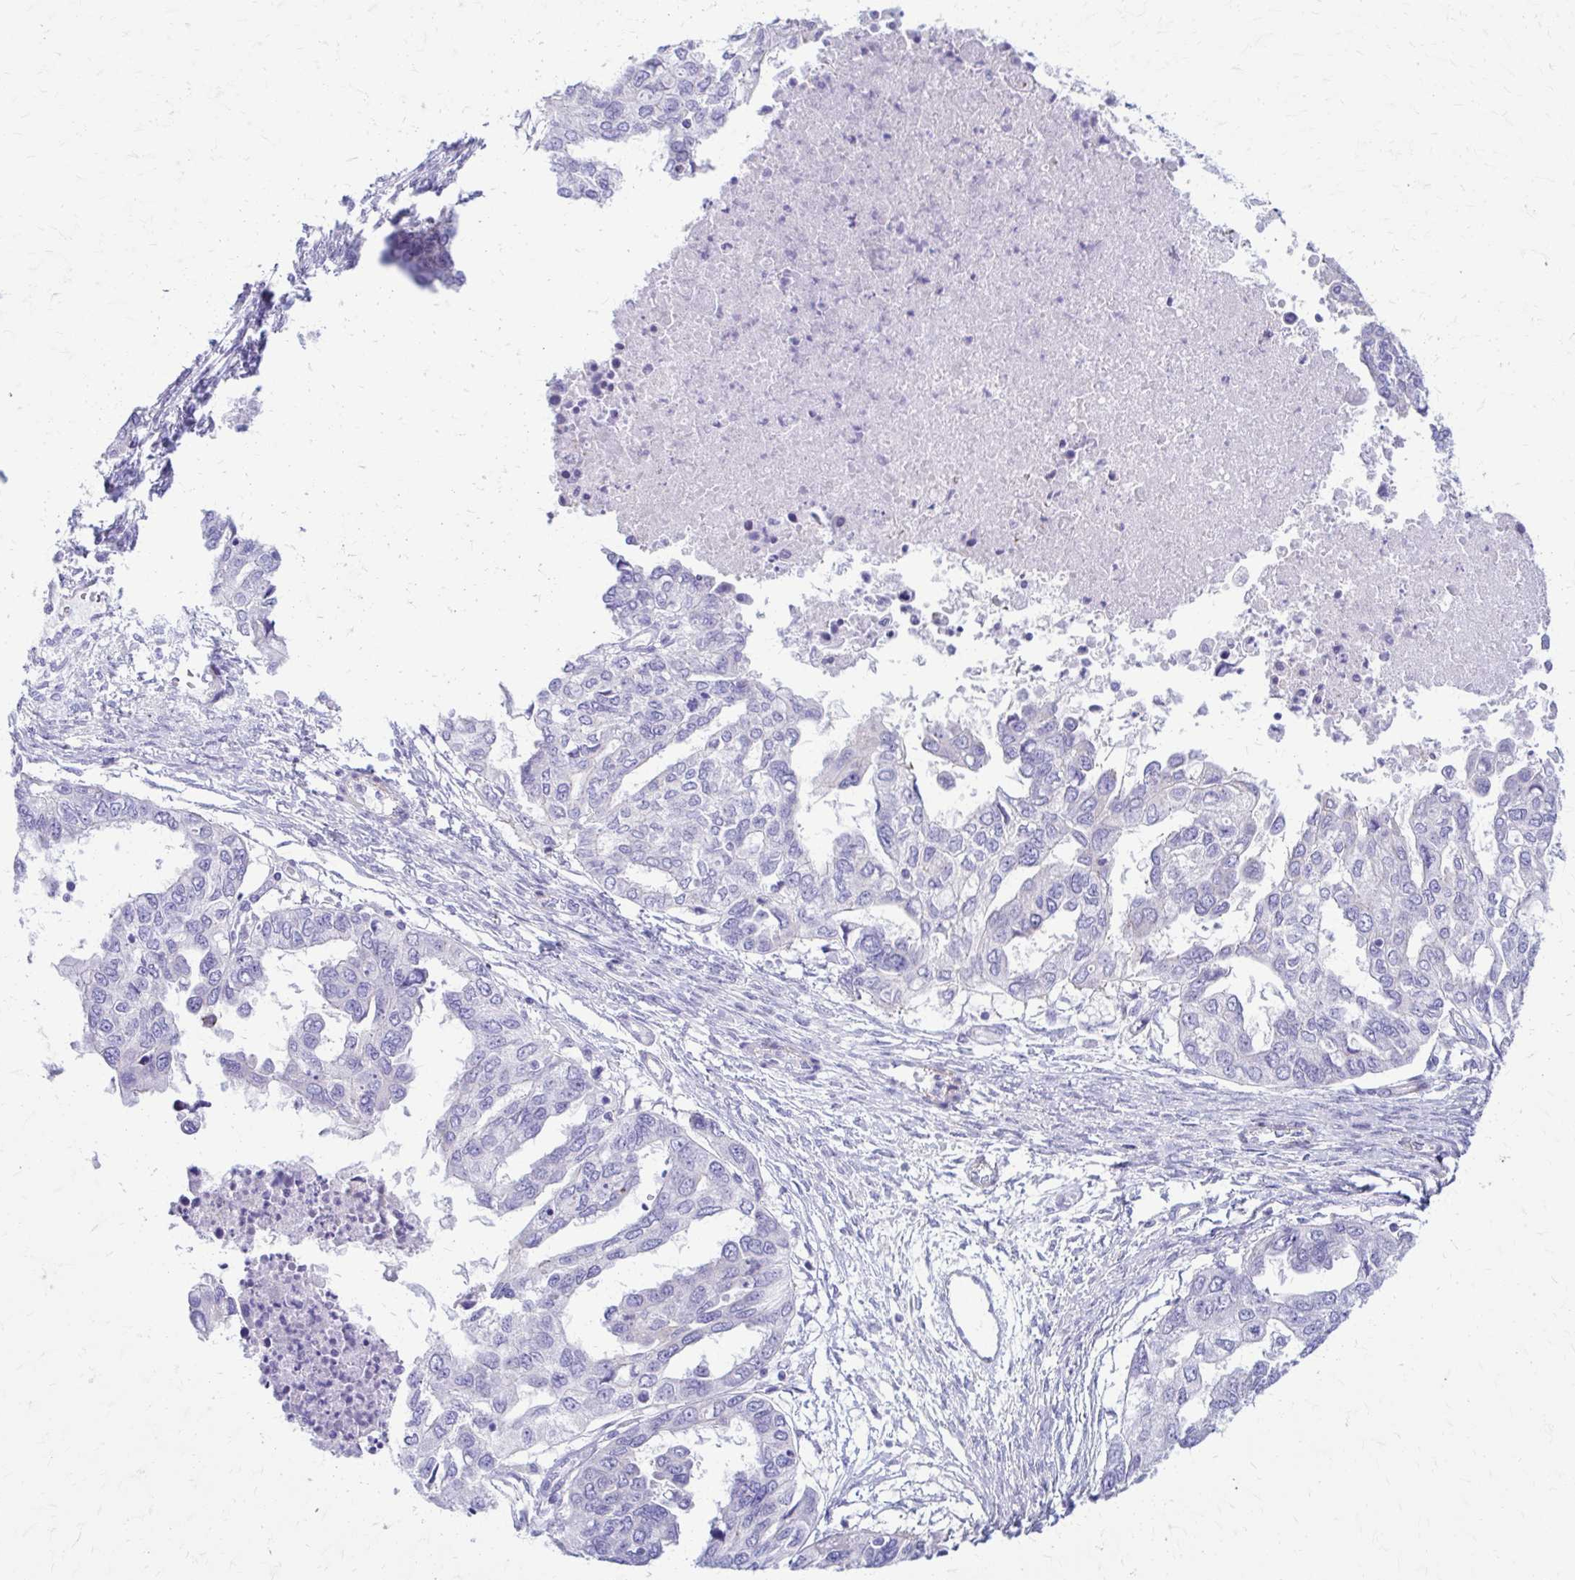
{"staining": {"intensity": "negative", "quantity": "none", "location": "none"}, "tissue": "ovarian cancer", "cell_type": "Tumor cells", "image_type": "cancer", "snomed": [{"axis": "morphology", "description": "Cystadenocarcinoma, serous, NOS"}, {"axis": "topography", "description": "Ovary"}], "caption": "A high-resolution histopathology image shows IHC staining of ovarian cancer, which displays no significant expression in tumor cells. (DAB (3,3'-diaminobenzidine) immunohistochemistry, high magnification).", "gene": "DSP", "patient": {"sex": "female", "age": 53}}